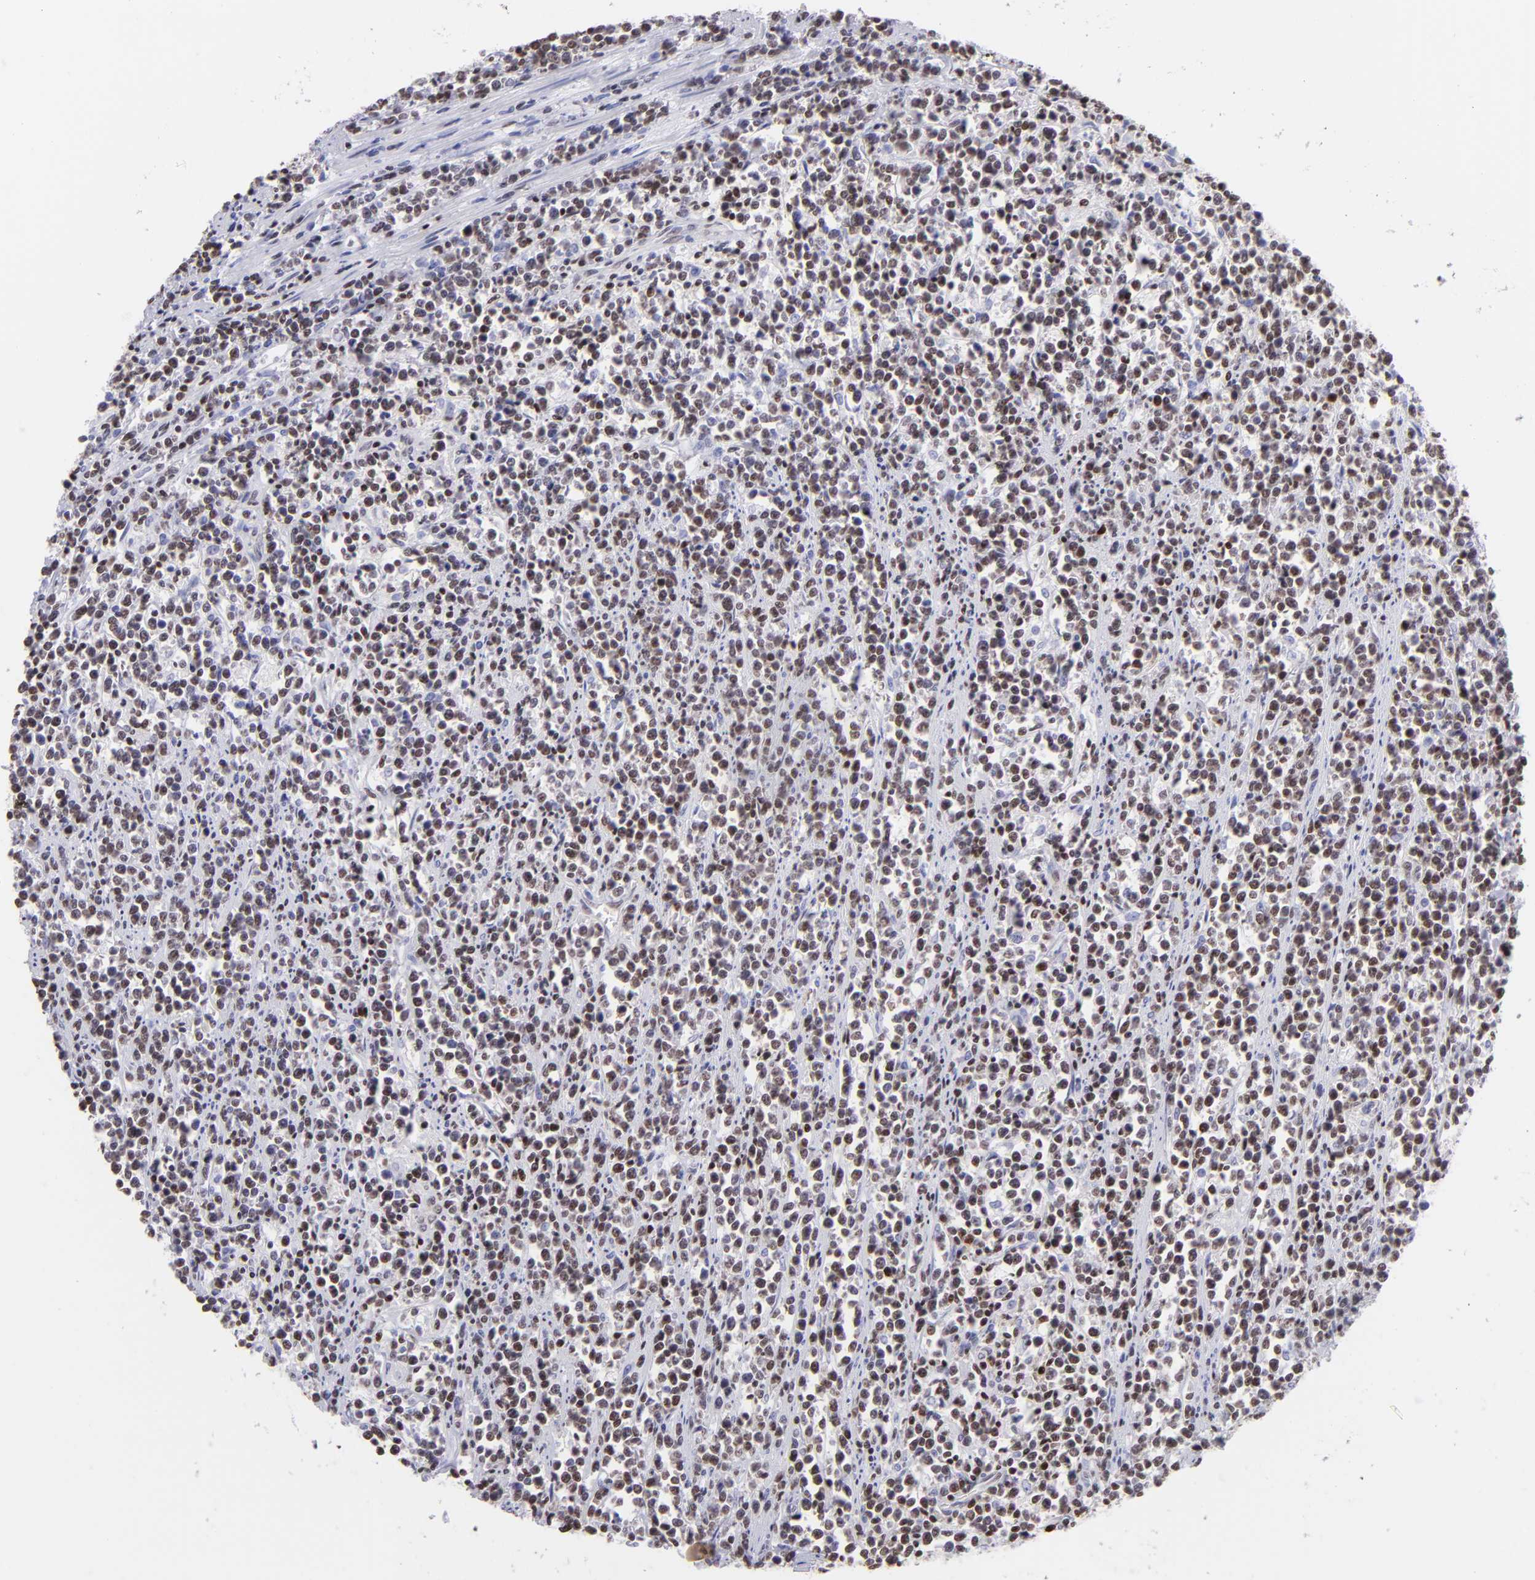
{"staining": {"intensity": "strong", "quantity": ">75%", "location": "nuclear"}, "tissue": "lymphoma", "cell_type": "Tumor cells", "image_type": "cancer", "snomed": [{"axis": "morphology", "description": "Malignant lymphoma, non-Hodgkin's type, High grade"}, {"axis": "topography", "description": "Small intestine"}, {"axis": "topography", "description": "Colon"}], "caption": "High-magnification brightfield microscopy of malignant lymphoma, non-Hodgkin's type (high-grade) stained with DAB (brown) and counterstained with hematoxylin (blue). tumor cells exhibit strong nuclear expression is seen in approximately>75% of cells. (DAB IHC, brown staining for protein, blue staining for nuclei).", "gene": "ETS1", "patient": {"sex": "male", "age": 8}}